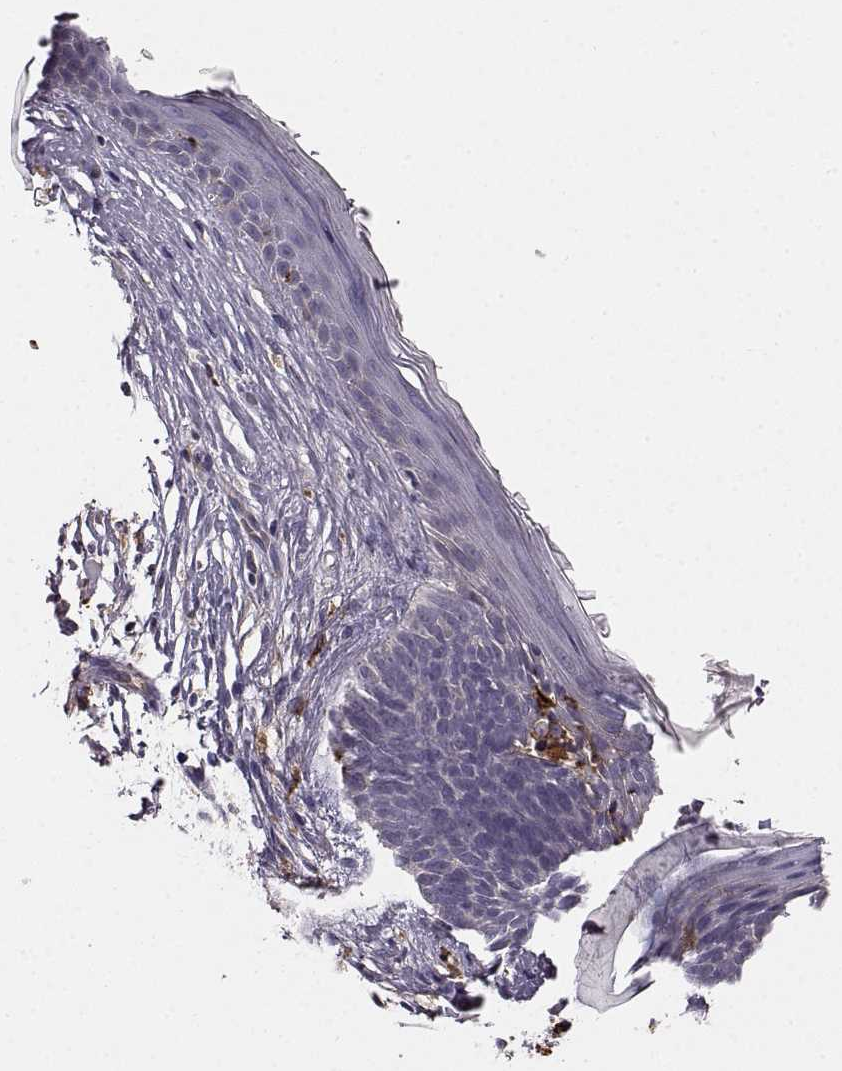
{"staining": {"intensity": "negative", "quantity": "none", "location": "none"}, "tissue": "skin cancer", "cell_type": "Tumor cells", "image_type": "cancer", "snomed": [{"axis": "morphology", "description": "Basal cell carcinoma"}, {"axis": "topography", "description": "Skin"}], "caption": "Human basal cell carcinoma (skin) stained for a protein using immunohistochemistry demonstrates no expression in tumor cells.", "gene": "CCNF", "patient": {"sex": "male", "age": 85}}